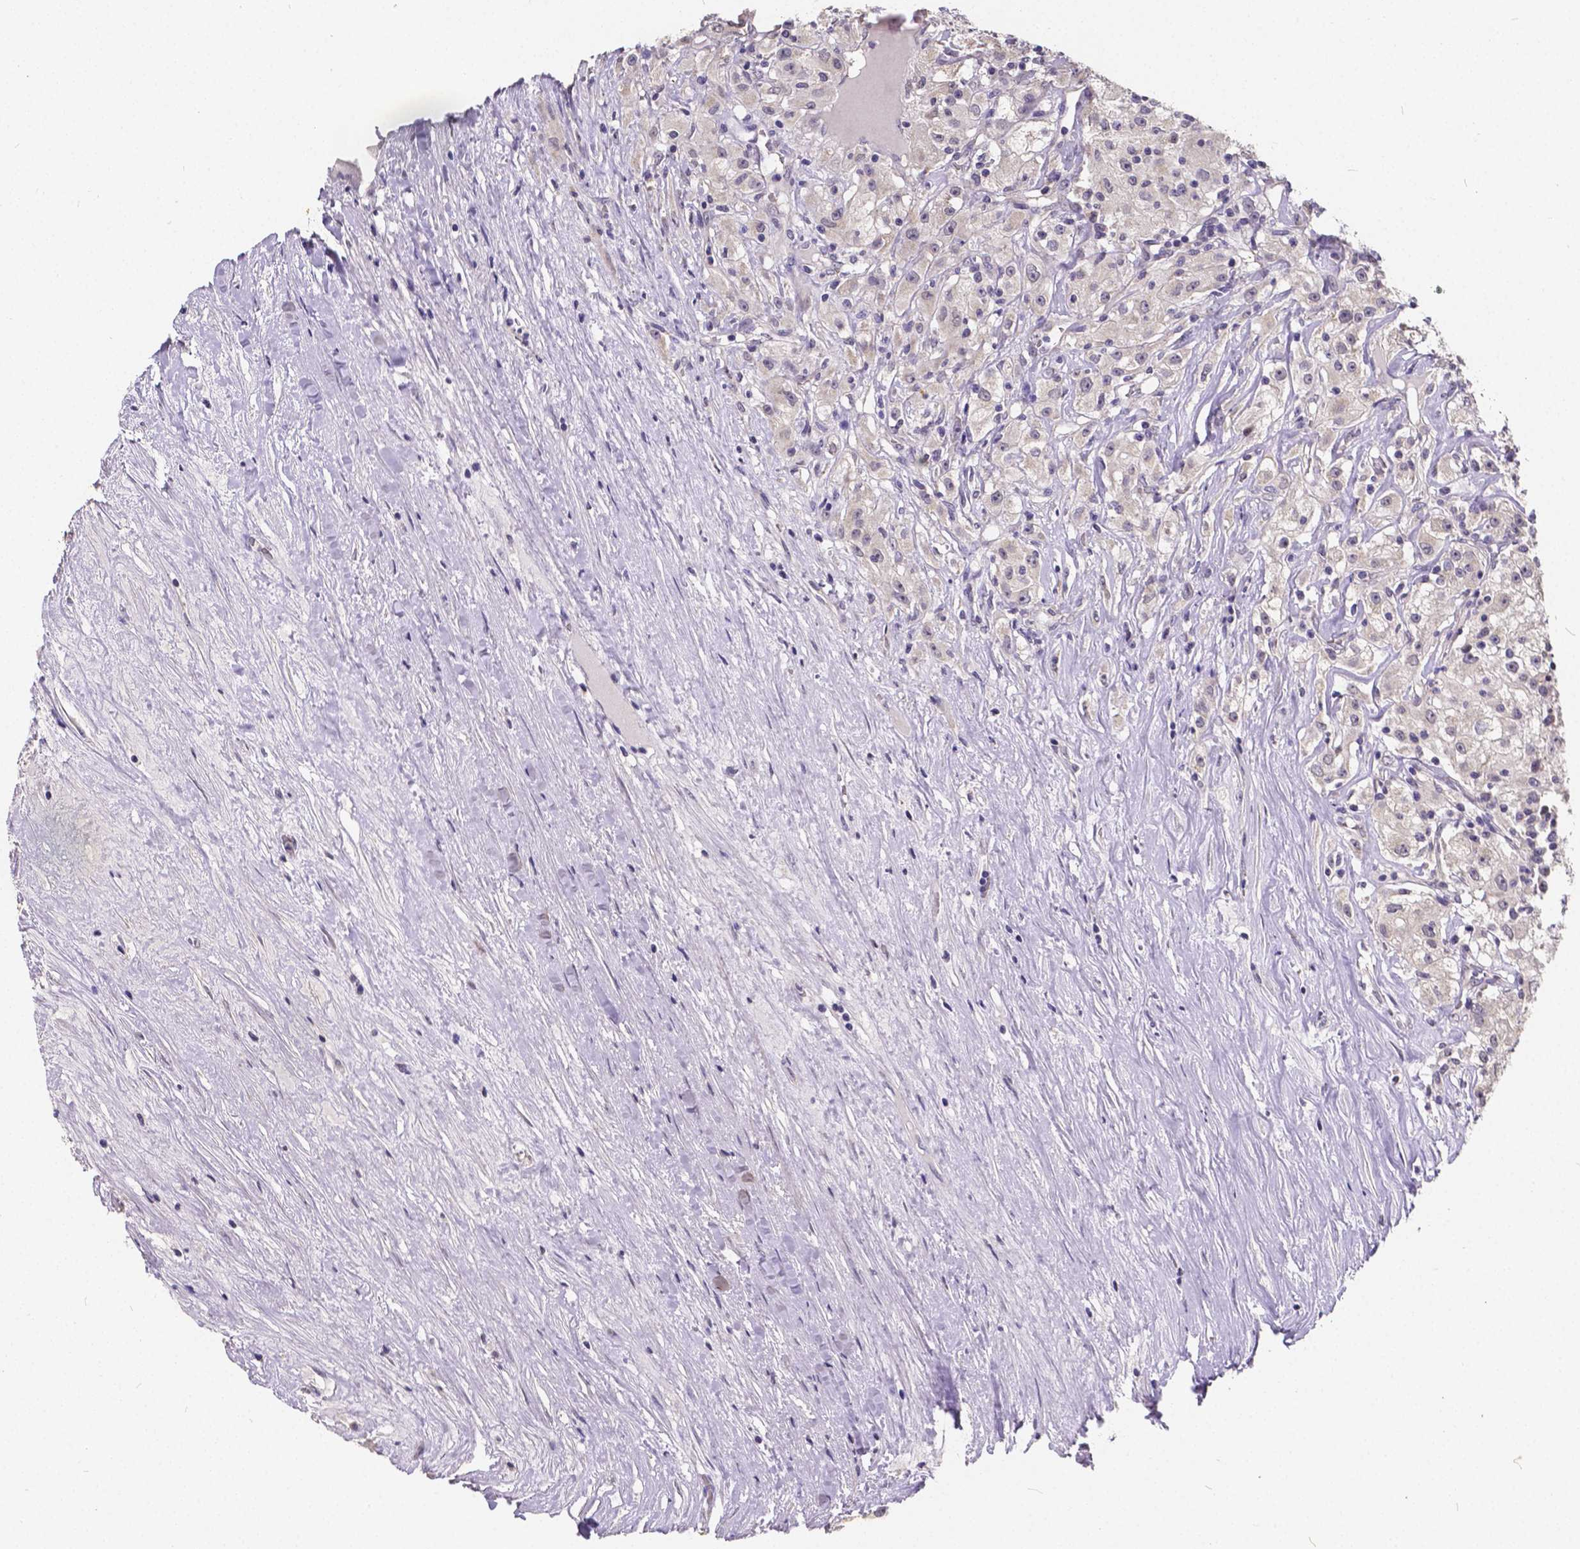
{"staining": {"intensity": "negative", "quantity": "none", "location": "none"}, "tissue": "renal cancer", "cell_type": "Tumor cells", "image_type": "cancer", "snomed": [{"axis": "morphology", "description": "Adenocarcinoma, NOS"}, {"axis": "topography", "description": "Kidney"}], "caption": "Immunohistochemistry of human adenocarcinoma (renal) displays no expression in tumor cells. (DAB (3,3'-diaminobenzidine) immunohistochemistry, high magnification).", "gene": "CTNNA2", "patient": {"sex": "female", "age": 67}}